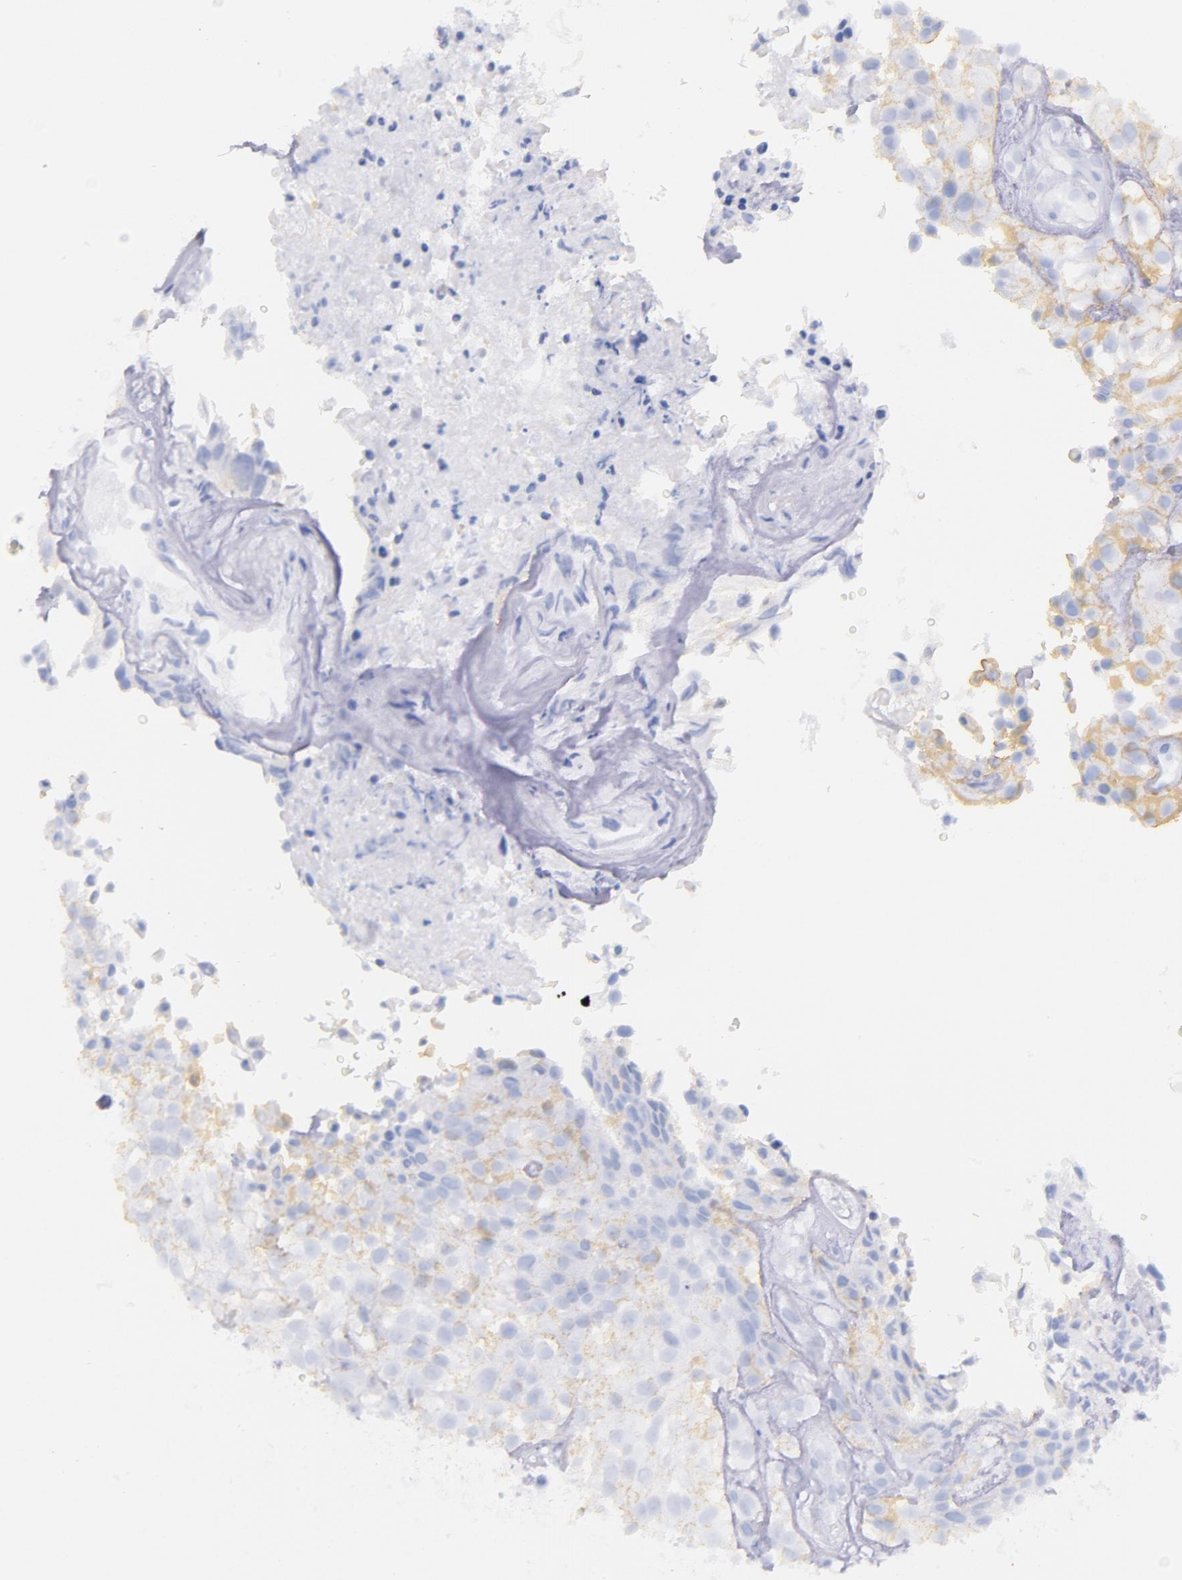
{"staining": {"intensity": "negative", "quantity": "none", "location": "none"}, "tissue": "urothelial cancer", "cell_type": "Tumor cells", "image_type": "cancer", "snomed": [{"axis": "morphology", "description": "Urothelial carcinoma, High grade"}, {"axis": "topography", "description": "Urinary bladder"}], "caption": "An image of human urothelial carcinoma (high-grade) is negative for staining in tumor cells. Brightfield microscopy of immunohistochemistry stained with DAB (brown) and hematoxylin (blue), captured at high magnification.", "gene": "CD44", "patient": {"sex": "male", "age": 56}}